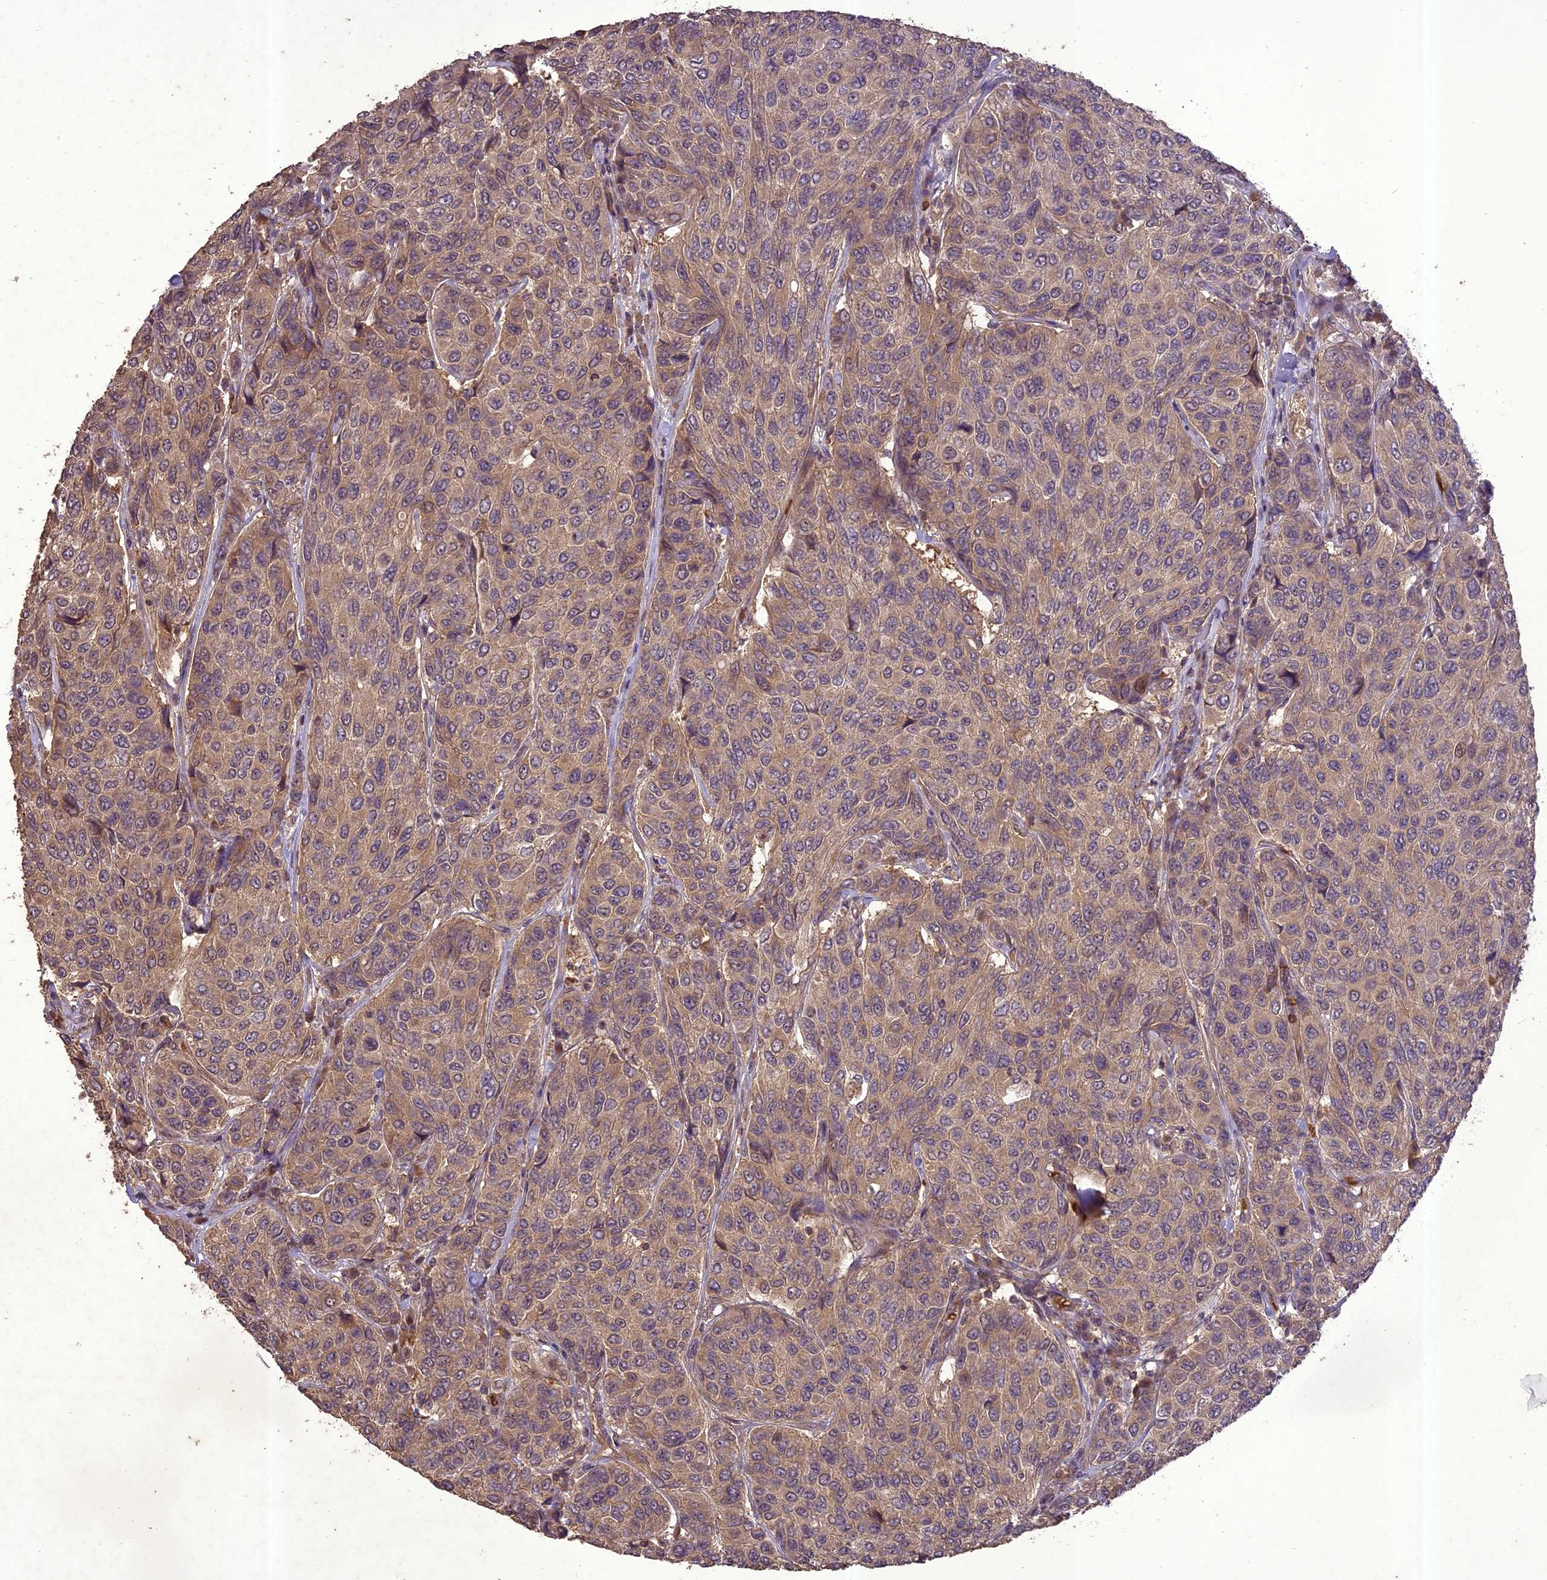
{"staining": {"intensity": "moderate", "quantity": "<25%", "location": "cytoplasmic/membranous"}, "tissue": "breast cancer", "cell_type": "Tumor cells", "image_type": "cancer", "snomed": [{"axis": "morphology", "description": "Duct carcinoma"}, {"axis": "topography", "description": "Breast"}], "caption": "Human intraductal carcinoma (breast) stained with a brown dye demonstrates moderate cytoplasmic/membranous positive positivity in approximately <25% of tumor cells.", "gene": "TIGD7", "patient": {"sex": "female", "age": 55}}